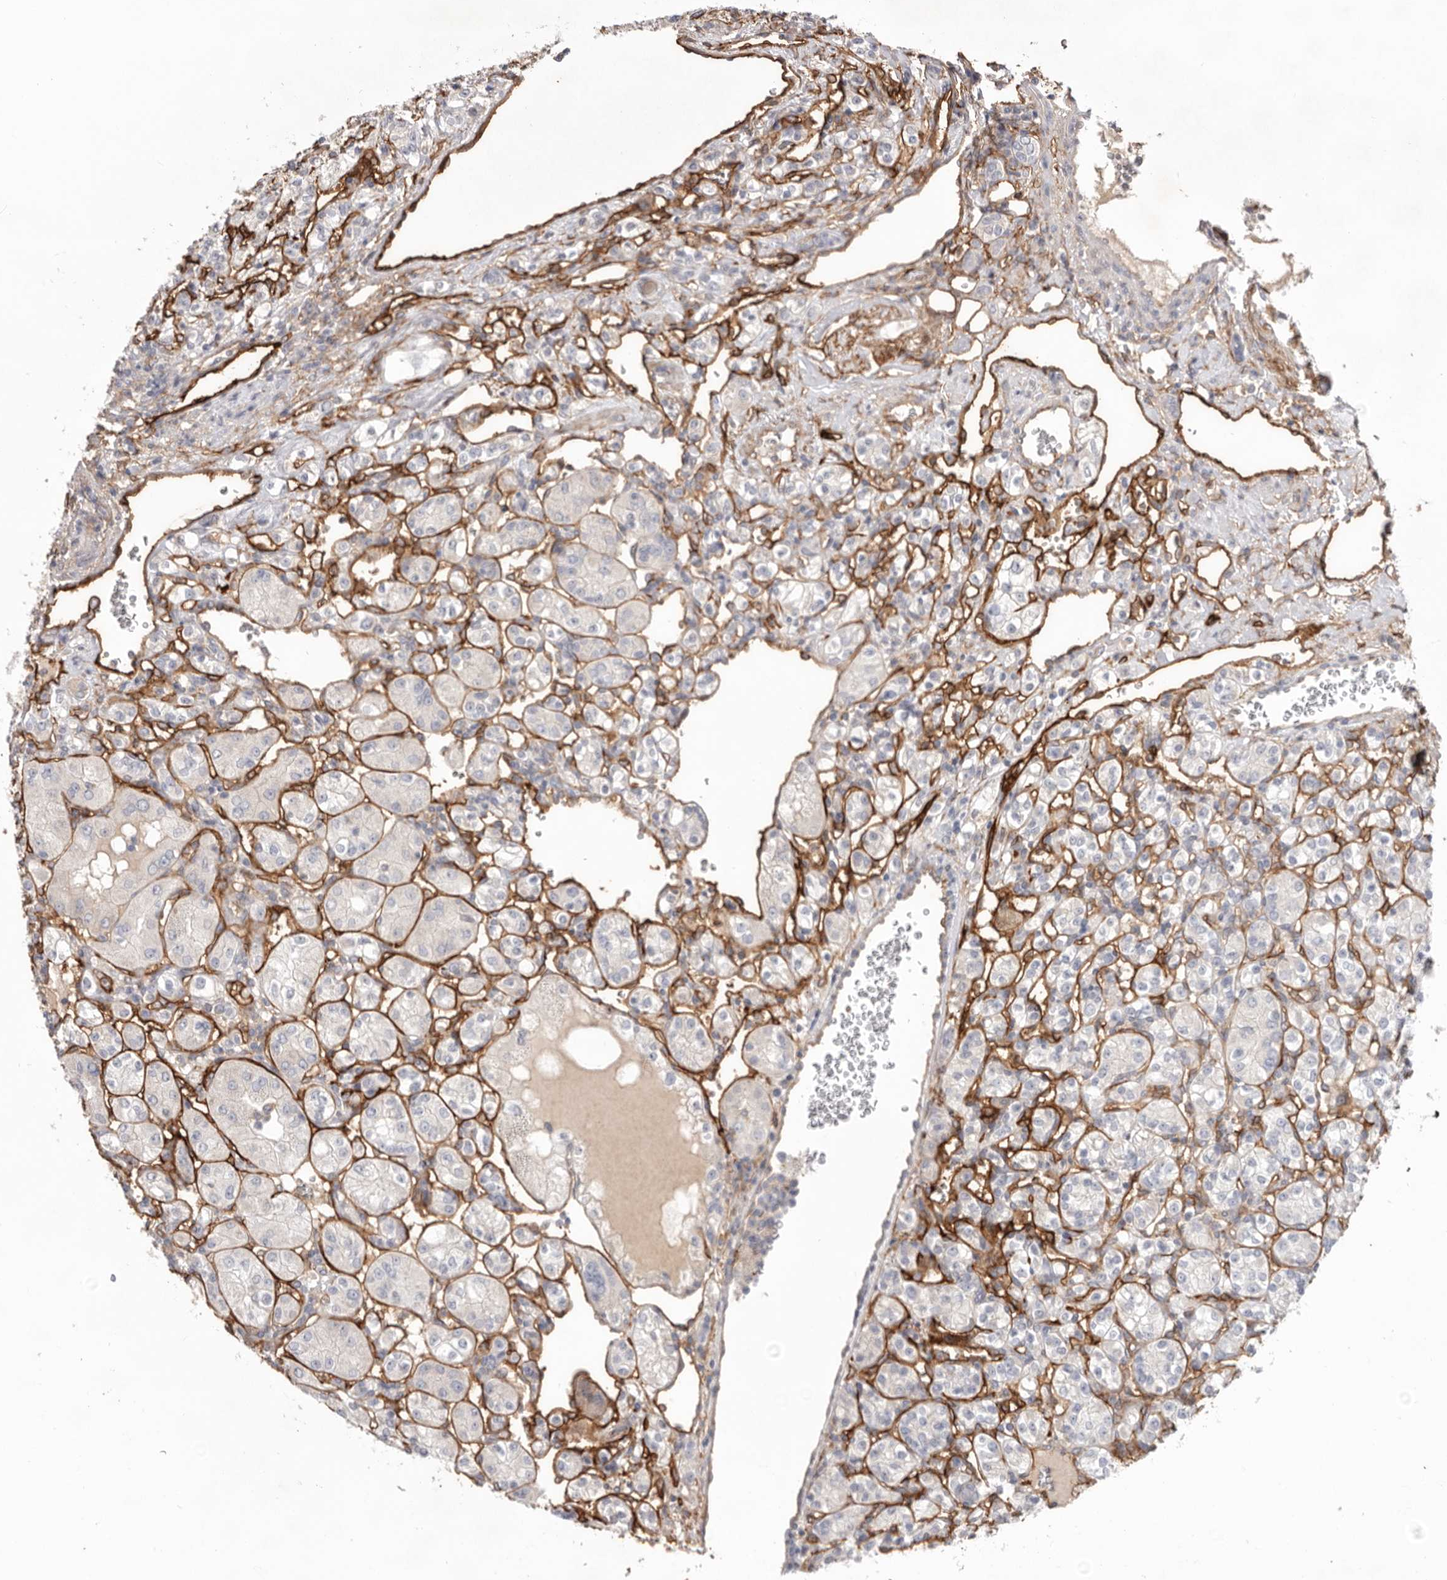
{"staining": {"intensity": "negative", "quantity": "none", "location": "none"}, "tissue": "renal cancer", "cell_type": "Tumor cells", "image_type": "cancer", "snomed": [{"axis": "morphology", "description": "Adenocarcinoma, NOS"}, {"axis": "topography", "description": "Kidney"}], "caption": "High power microscopy image of an IHC histopathology image of renal cancer (adenocarcinoma), revealing no significant staining in tumor cells. (Immunohistochemistry (ihc), brightfield microscopy, high magnification).", "gene": "LRRC66", "patient": {"sex": "male", "age": 77}}